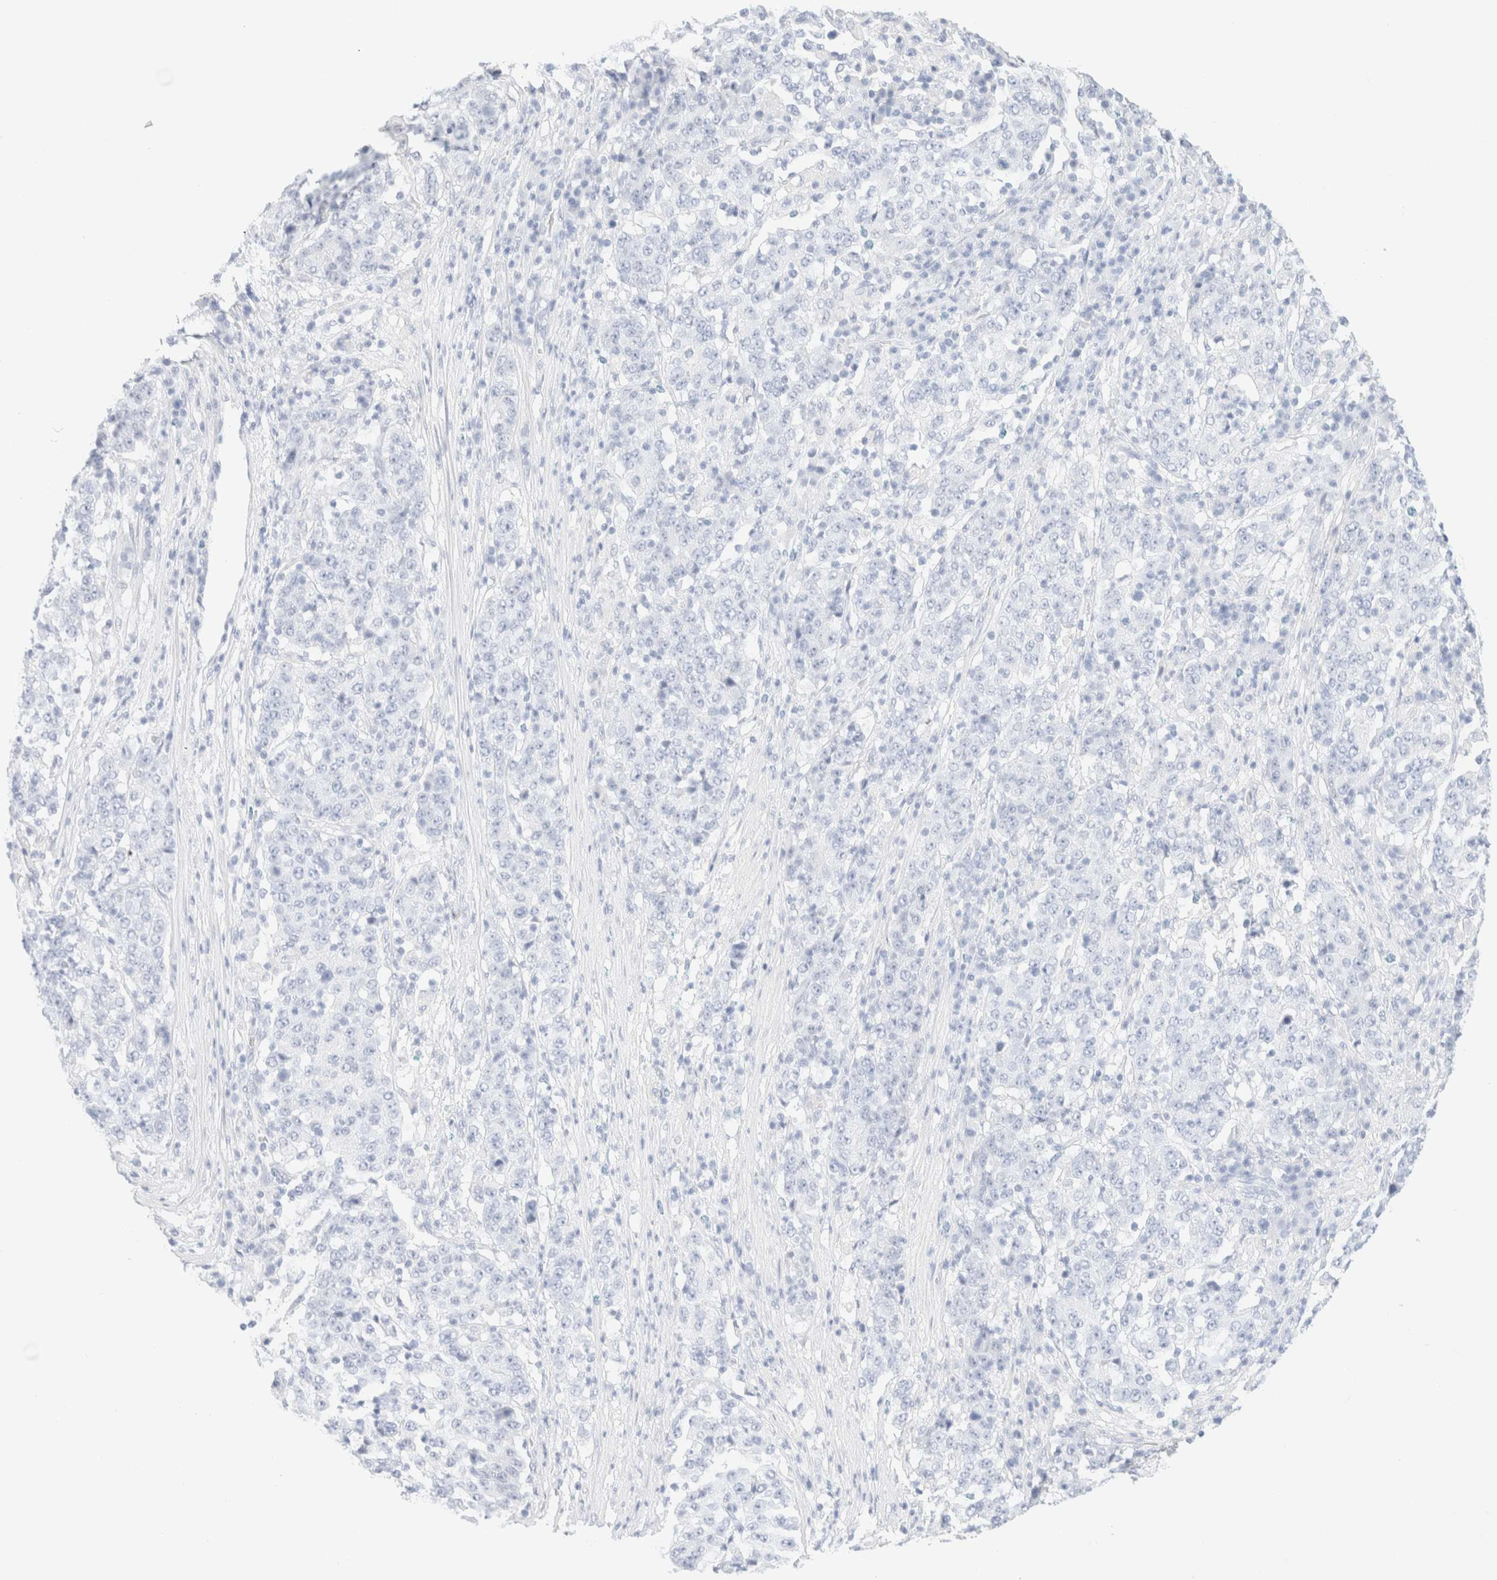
{"staining": {"intensity": "negative", "quantity": "none", "location": "none"}, "tissue": "stomach cancer", "cell_type": "Tumor cells", "image_type": "cancer", "snomed": [{"axis": "morphology", "description": "Adenocarcinoma, NOS"}, {"axis": "topography", "description": "Stomach"}], "caption": "Protein analysis of stomach cancer reveals no significant staining in tumor cells.", "gene": "KRT15", "patient": {"sex": "male", "age": 59}}